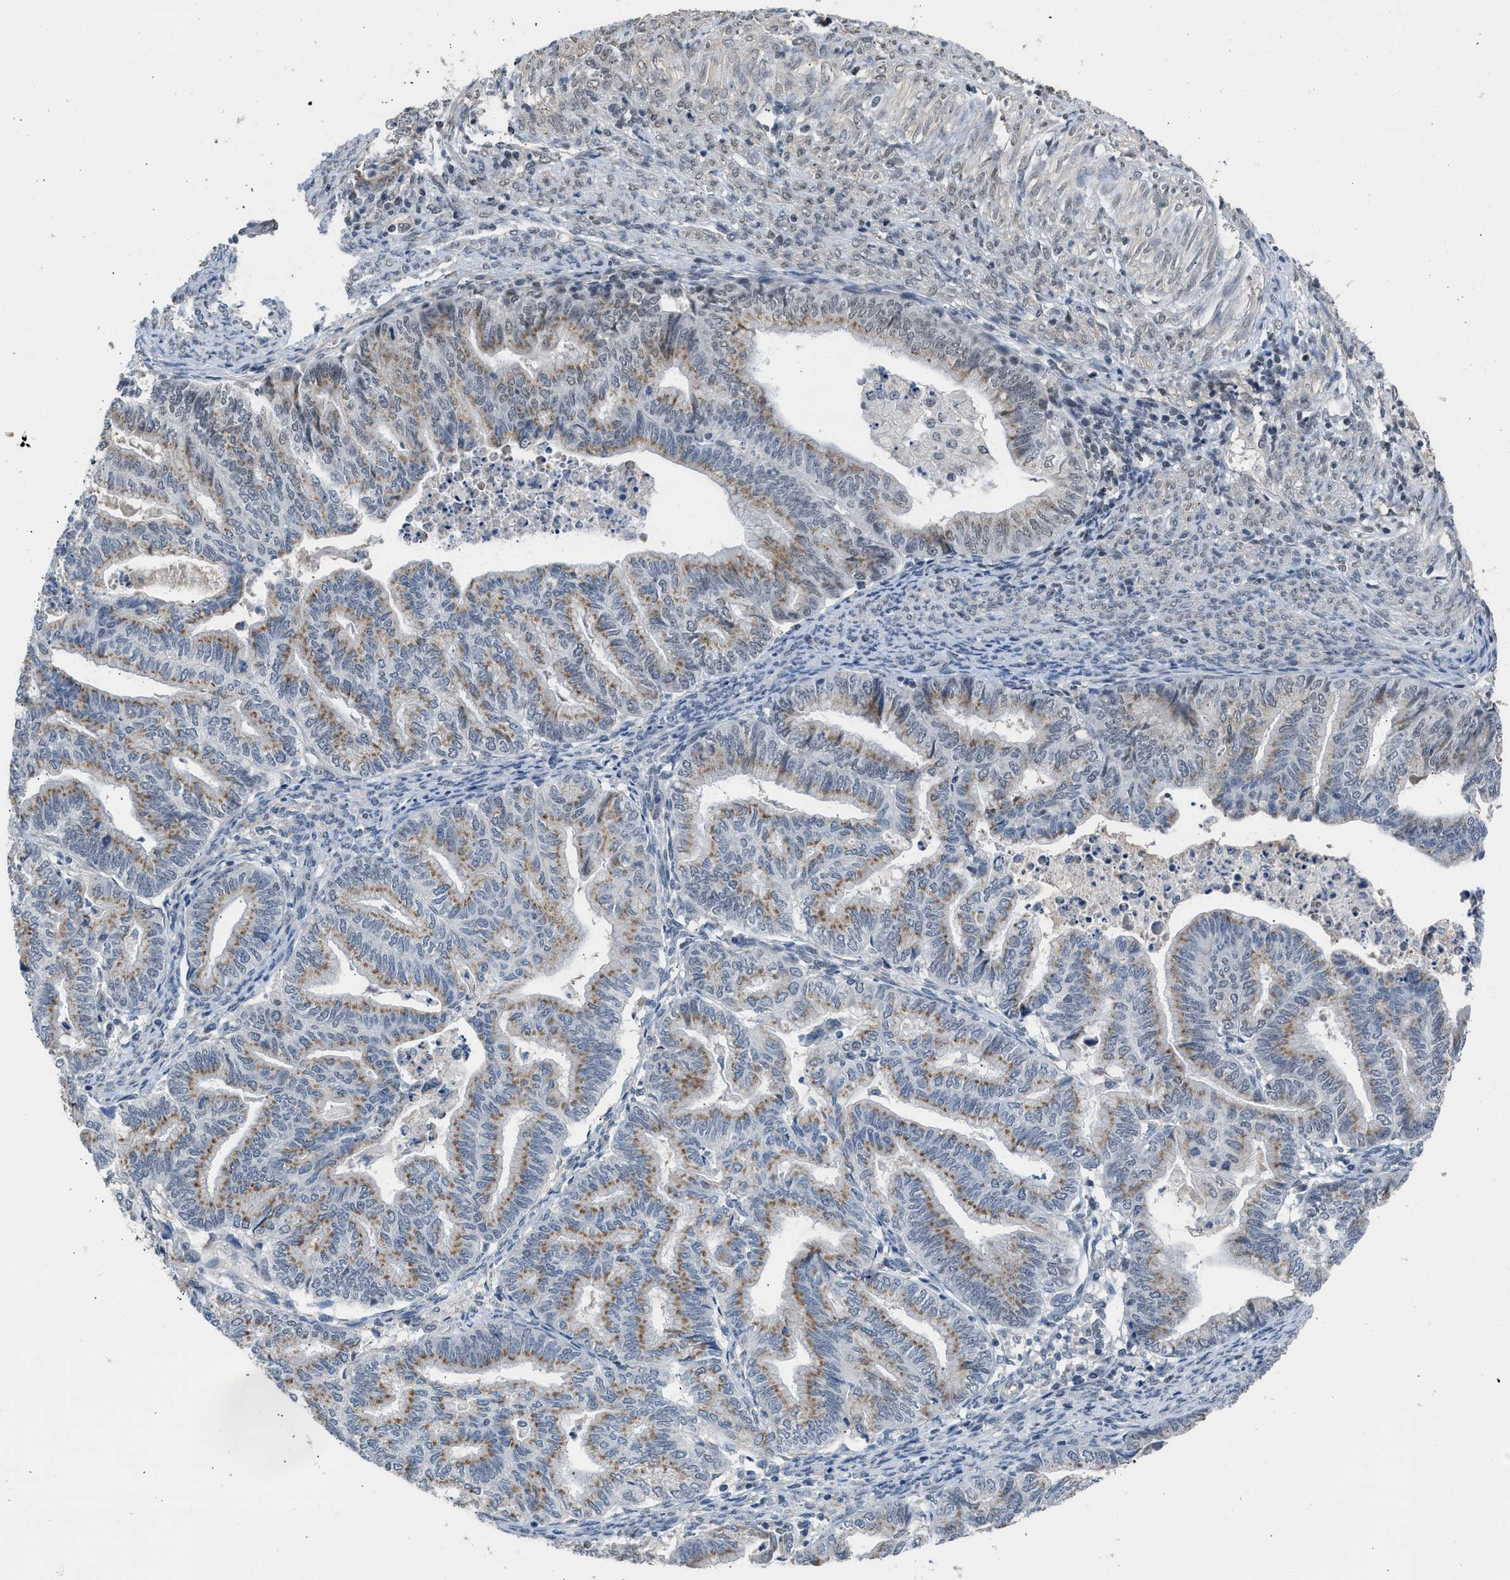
{"staining": {"intensity": "moderate", "quantity": "25%-75%", "location": "cytoplasmic/membranous"}, "tissue": "endometrial cancer", "cell_type": "Tumor cells", "image_type": "cancer", "snomed": [{"axis": "morphology", "description": "Adenocarcinoma, NOS"}, {"axis": "topography", "description": "Endometrium"}], "caption": "Immunohistochemistry (IHC) micrograph of adenocarcinoma (endometrial) stained for a protein (brown), which reveals medium levels of moderate cytoplasmic/membranous expression in approximately 25%-75% of tumor cells.", "gene": "TERF2IP", "patient": {"sex": "female", "age": 79}}